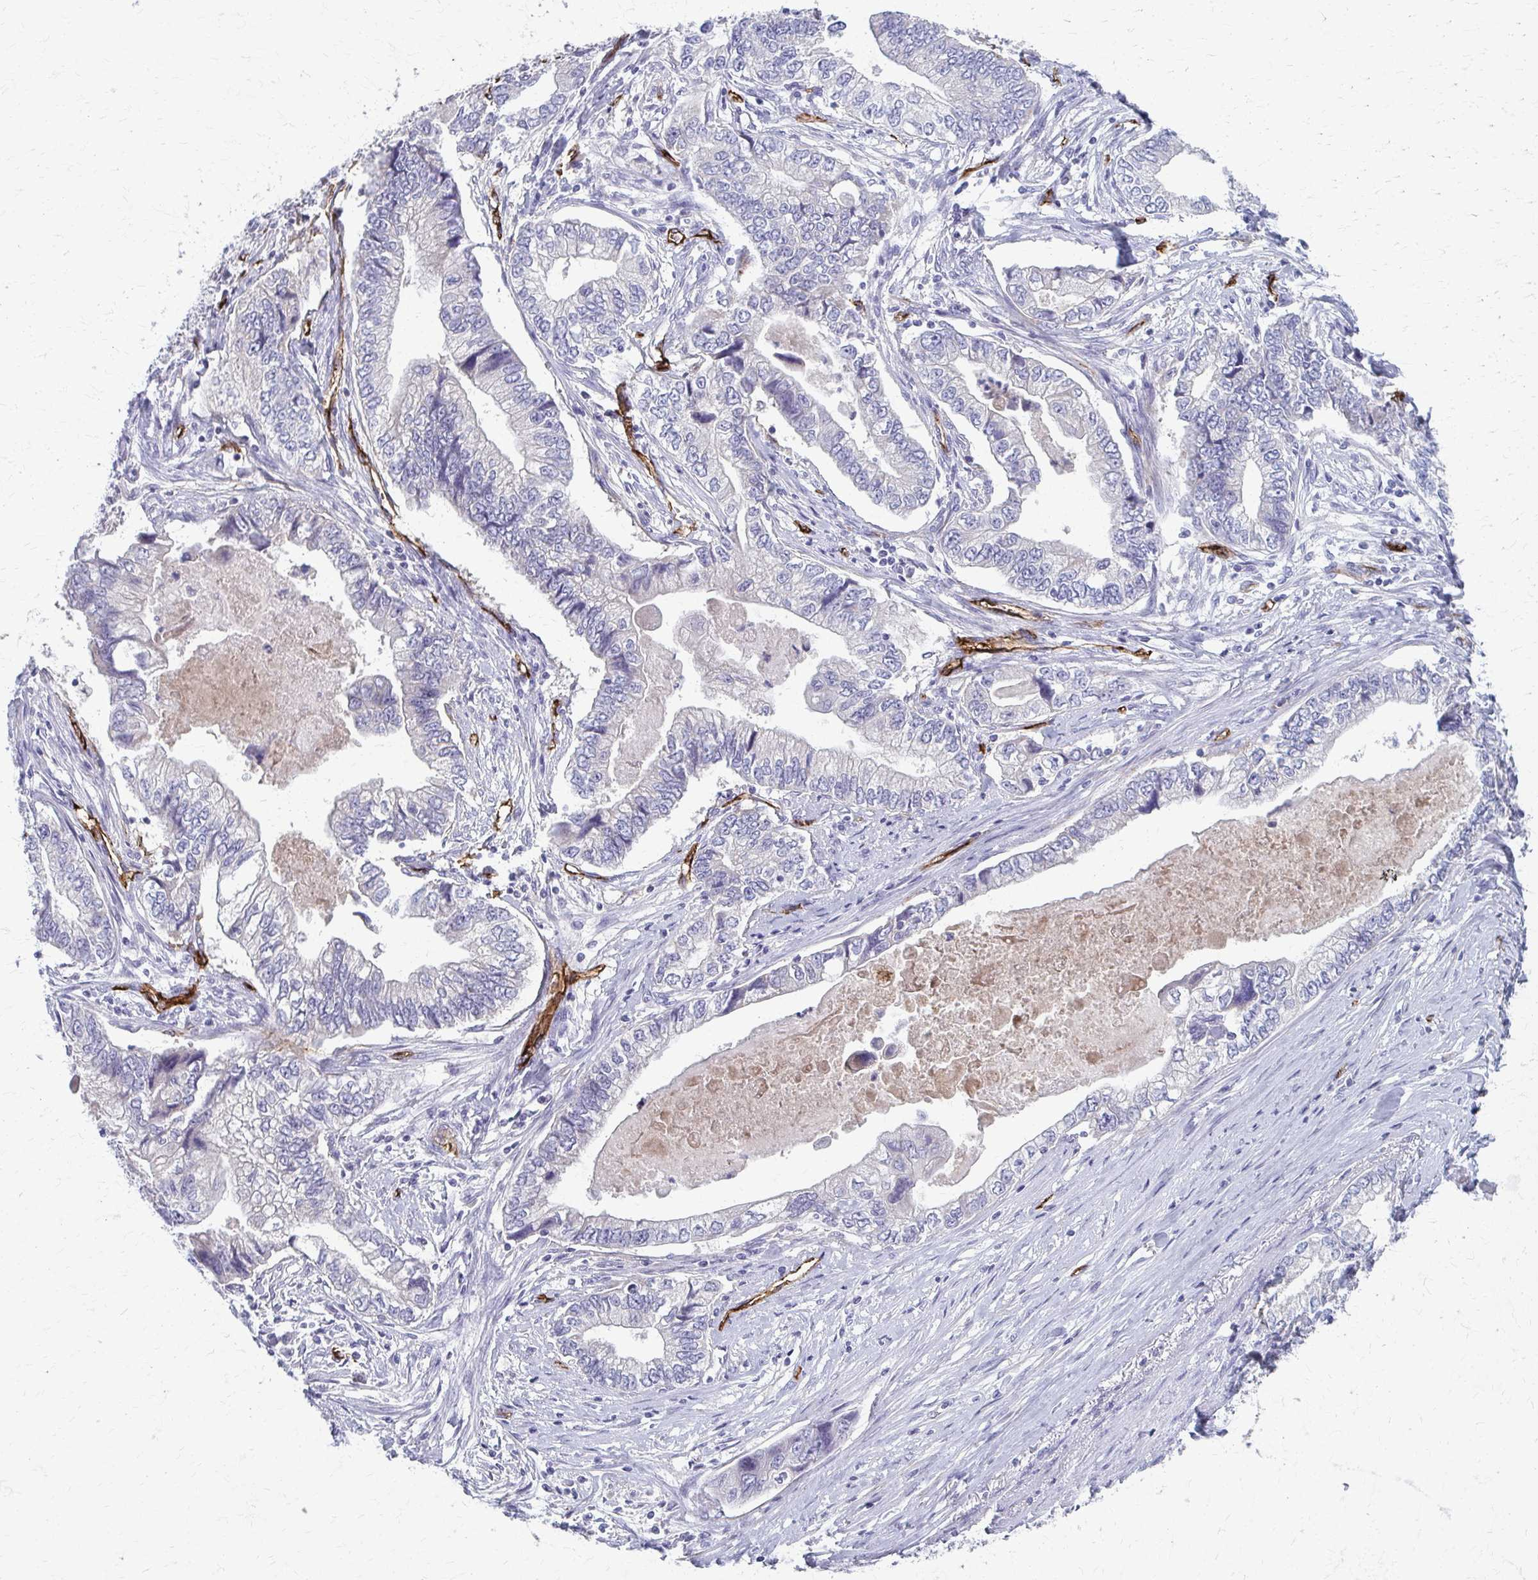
{"staining": {"intensity": "negative", "quantity": "none", "location": "none"}, "tissue": "stomach cancer", "cell_type": "Tumor cells", "image_type": "cancer", "snomed": [{"axis": "morphology", "description": "Adenocarcinoma, NOS"}, {"axis": "topography", "description": "Pancreas"}, {"axis": "topography", "description": "Stomach, upper"}], "caption": "Tumor cells are negative for brown protein staining in stomach cancer (adenocarcinoma).", "gene": "ADIPOQ", "patient": {"sex": "male", "age": 77}}